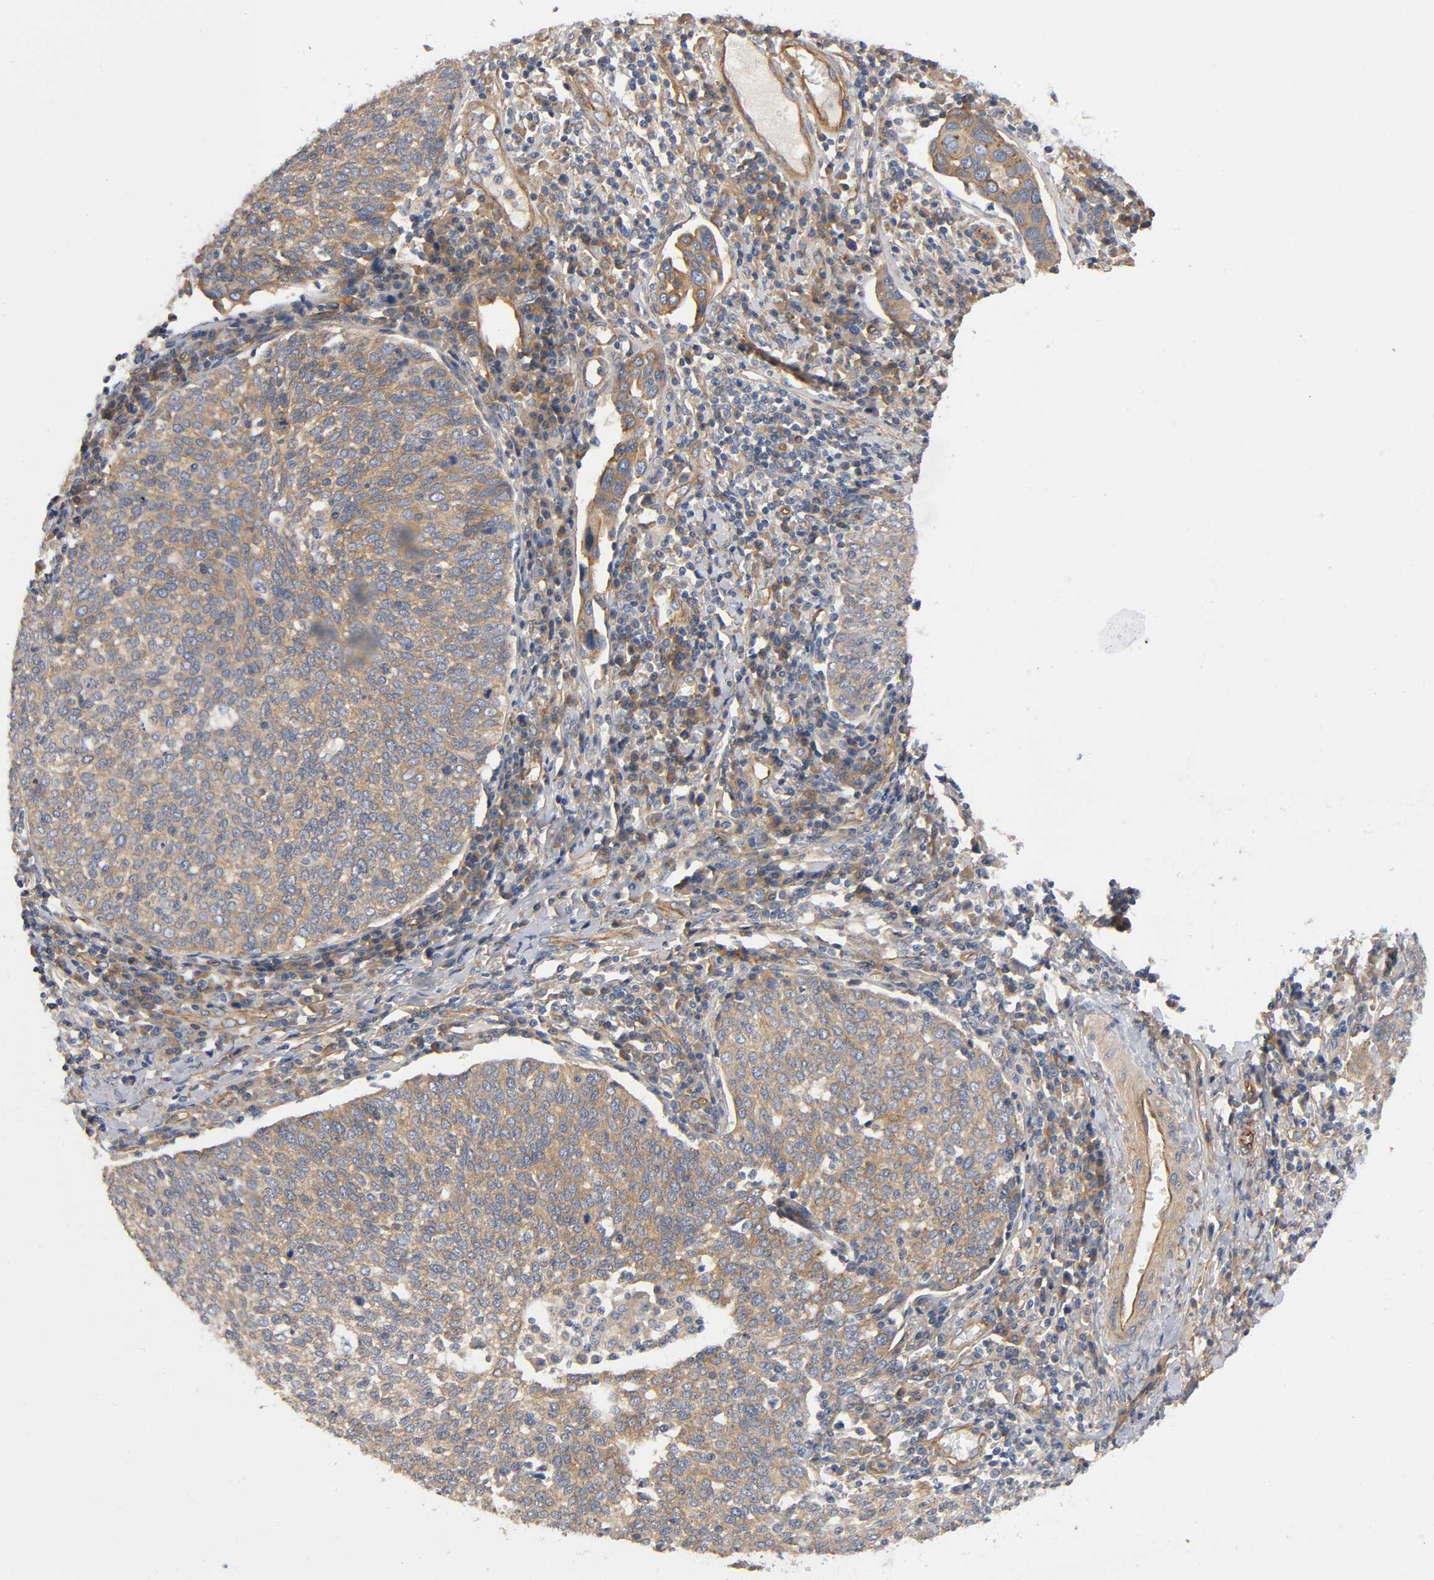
{"staining": {"intensity": "weak", "quantity": ">75%", "location": "cytoplasmic/membranous"}, "tissue": "cervical cancer", "cell_type": "Tumor cells", "image_type": "cancer", "snomed": [{"axis": "morphology", "description": "Squamous cell carcinoma, NOS"}, {"axis": "topography", "description": "Cervix"}], "caption": "Squamous cell carcinoma (cervical) stained for a protein displays weak cytoplasmic/membranous positivity in tumor cells.", "gene": "MARS1", "patient": {"sex": "female", "age": 40}}